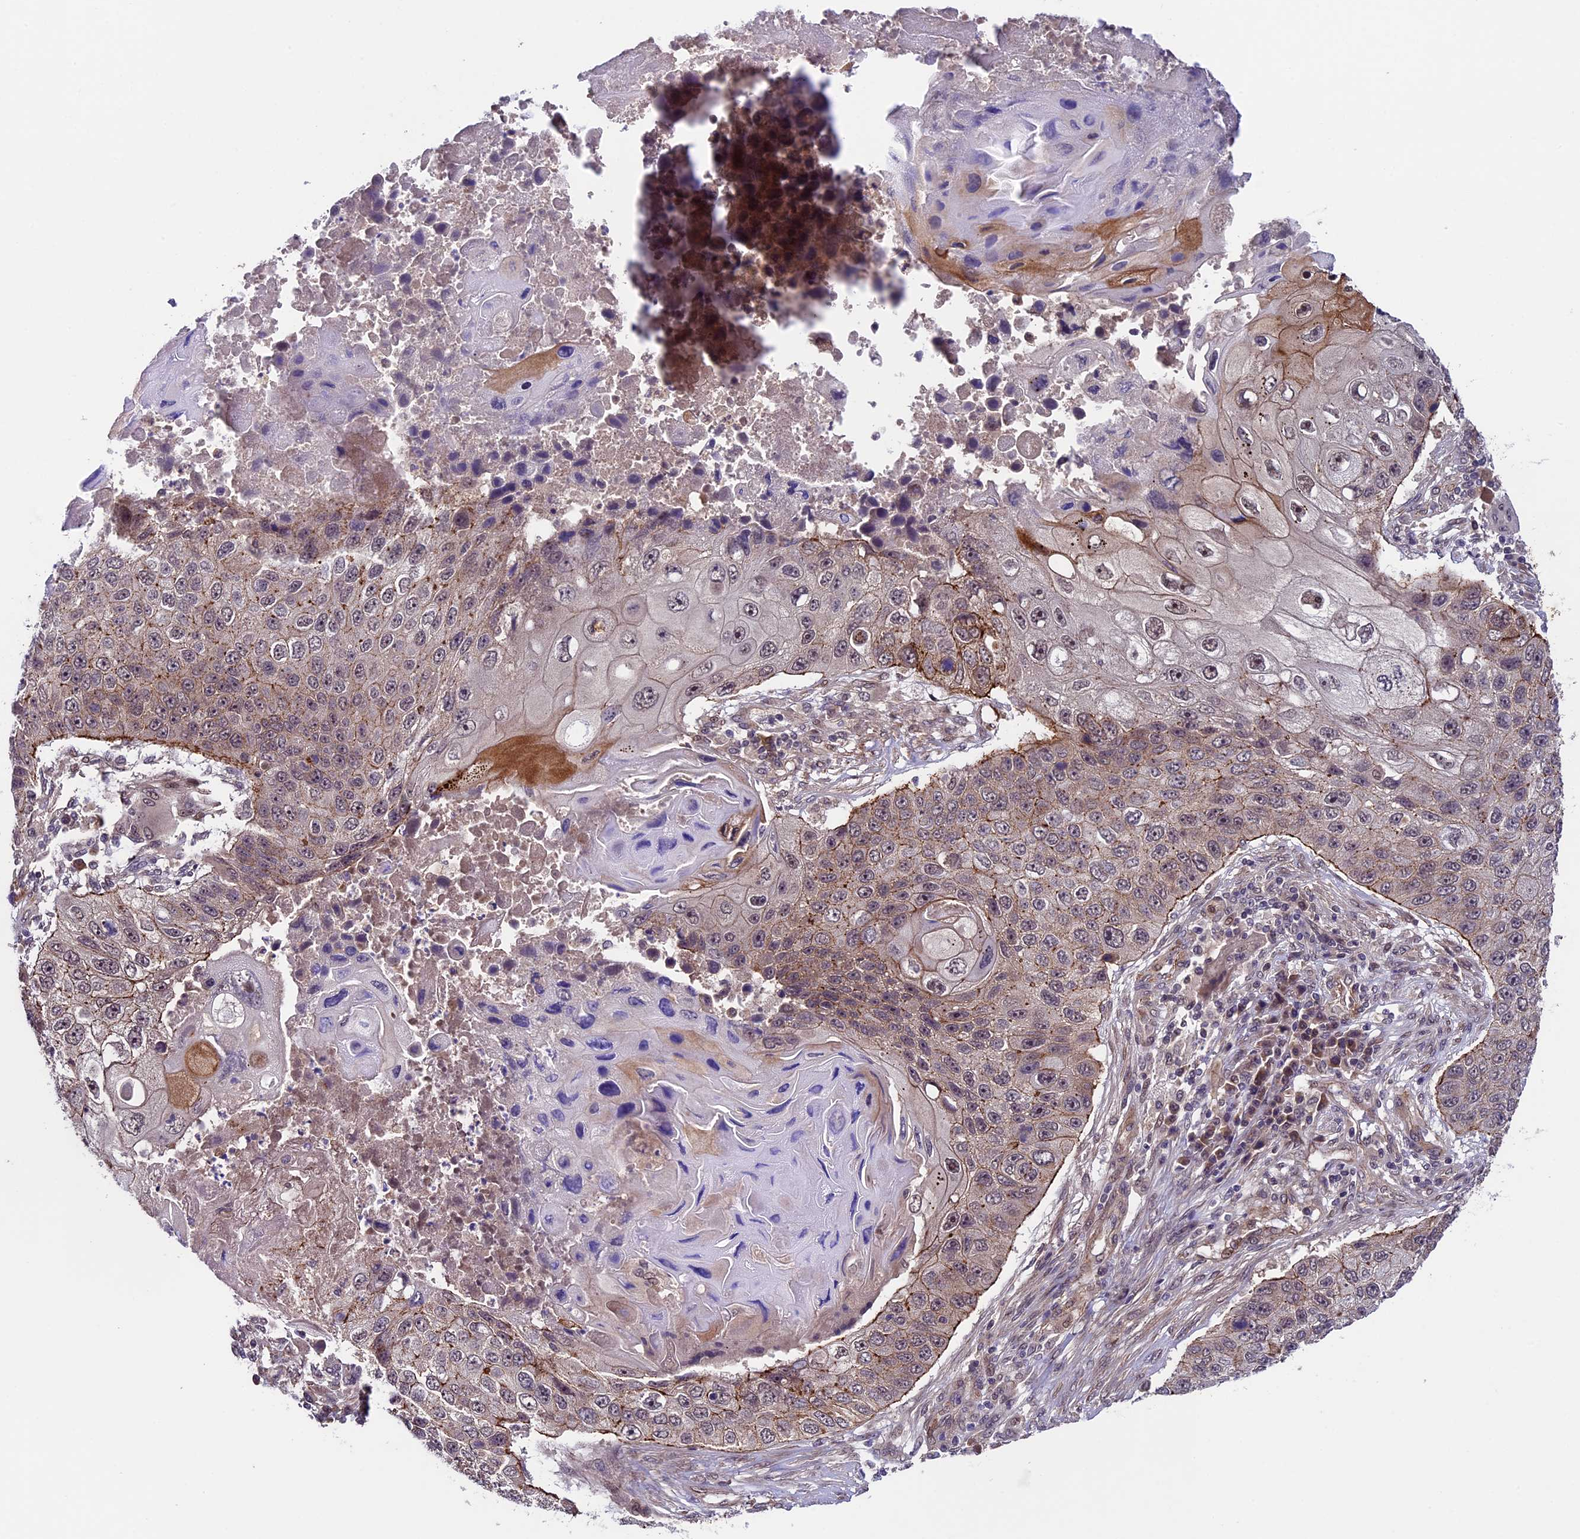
{"staining": {"intensity": "weak", "quantity": "25%-75%", "location": "cytoplasmic/membranous"}, "tissue": "lung cancer", "cell_type": "Tumor cells", "image_type": "cancer", "snomed": [{"axis": "morphology", "description": "Squamous cell carcinoma, NOS"}, {"axis": "topography", "description": "Lung"}], "caption": "Brown immunohistochemical staining in lung cancer (squamous cell carcinoma) demonstrates weak cytoplasmic/membranous staining in about 25%-75% of tumor cells. The staining was performed using DAB, with brown indicating positive protein expression. Nuclei are stained blue with hematoxylin.", "gene": "SIPA1L3", "patient": {"sex": "male", "age": 61}}